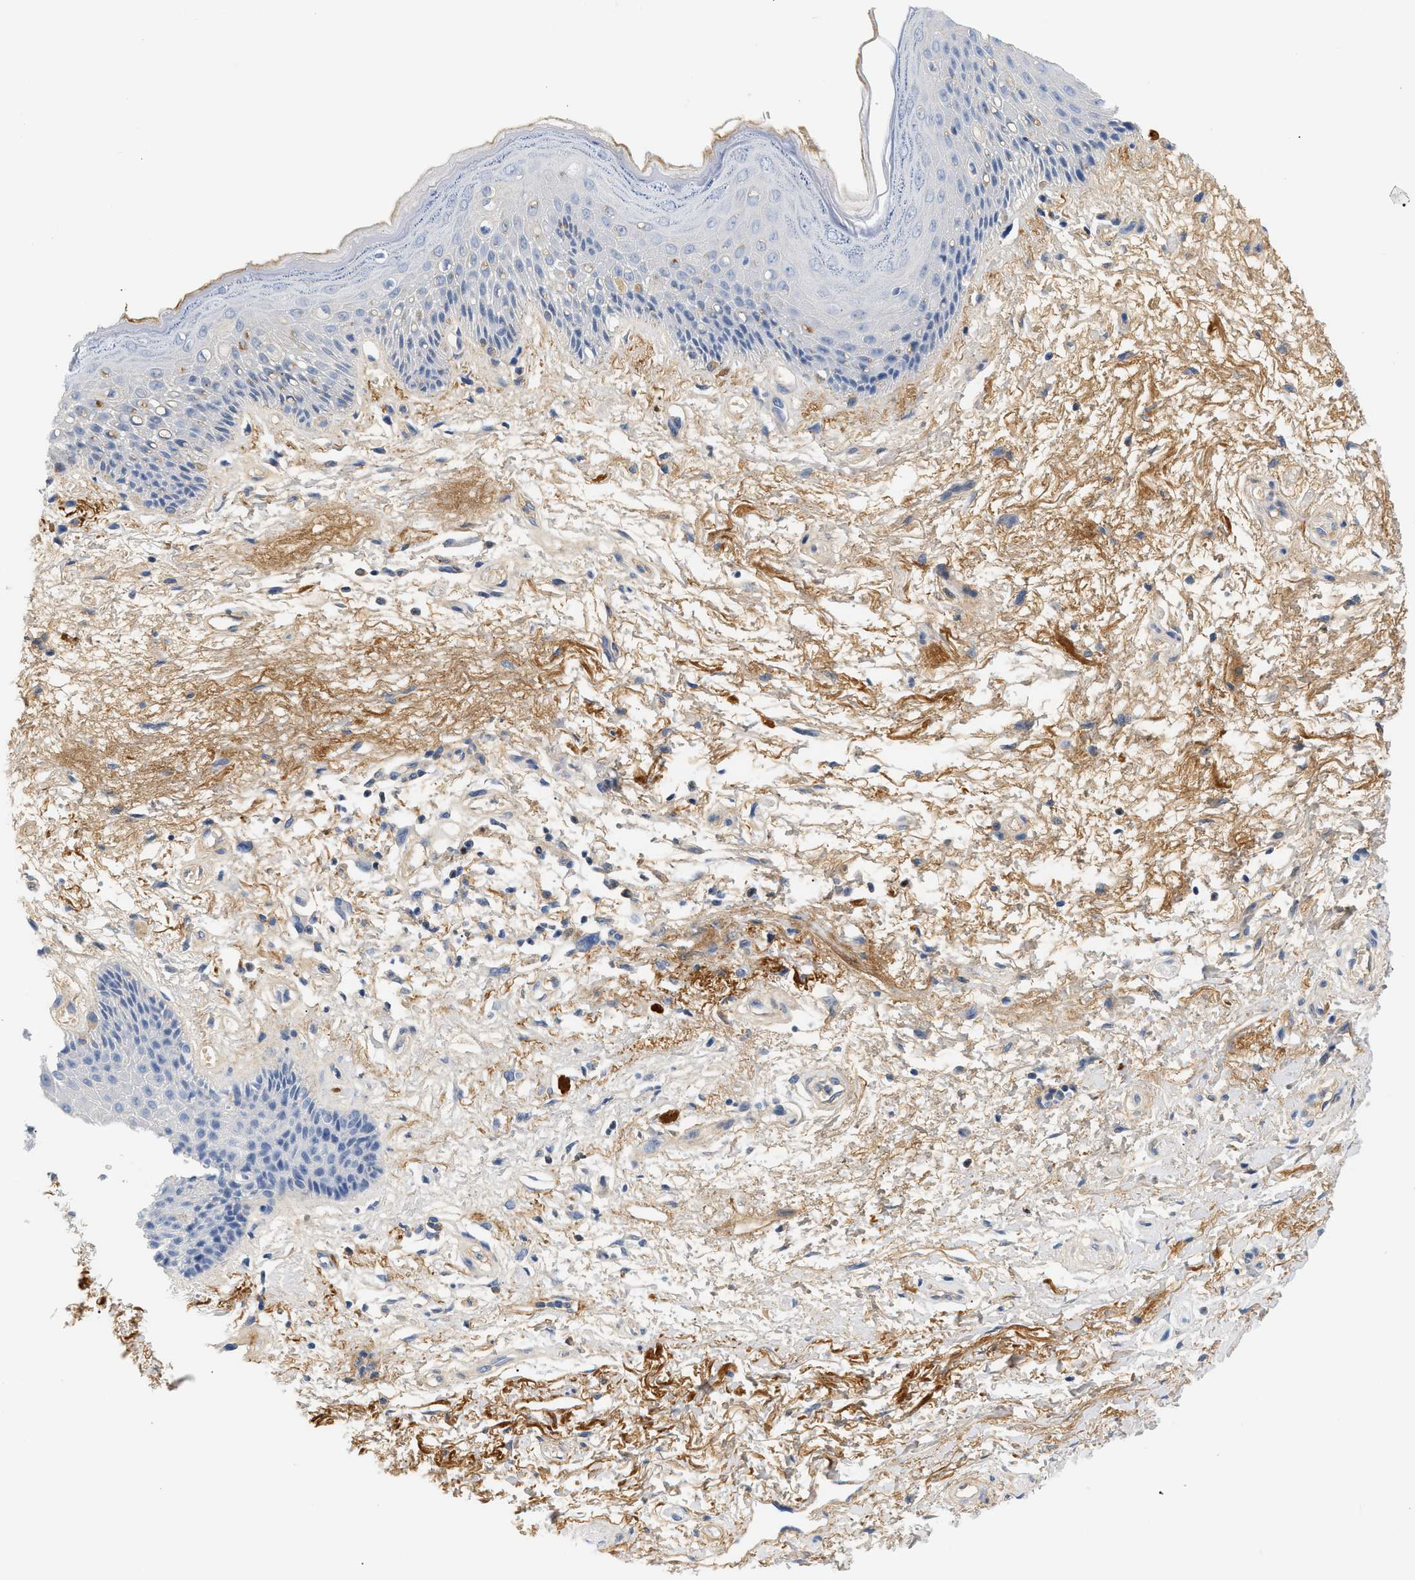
{"staining": {"intensity": "negative", "quantity": "none", "location": "none"}, "tissue": "skin", "cell_type": "Epidermal cells", "image_type": "normal", "snomed": [{"axis": "morphology", "description": "Normal tissue, NOS"}, {"axis": "topography", "description": "Anal"}], "caption": "This is an immunohistochemistry micrograph of unremarkable human skin. There is no staining in epidermal cells.", "gene": "CFH", "patient": {"sex": "female", "age": 46}}